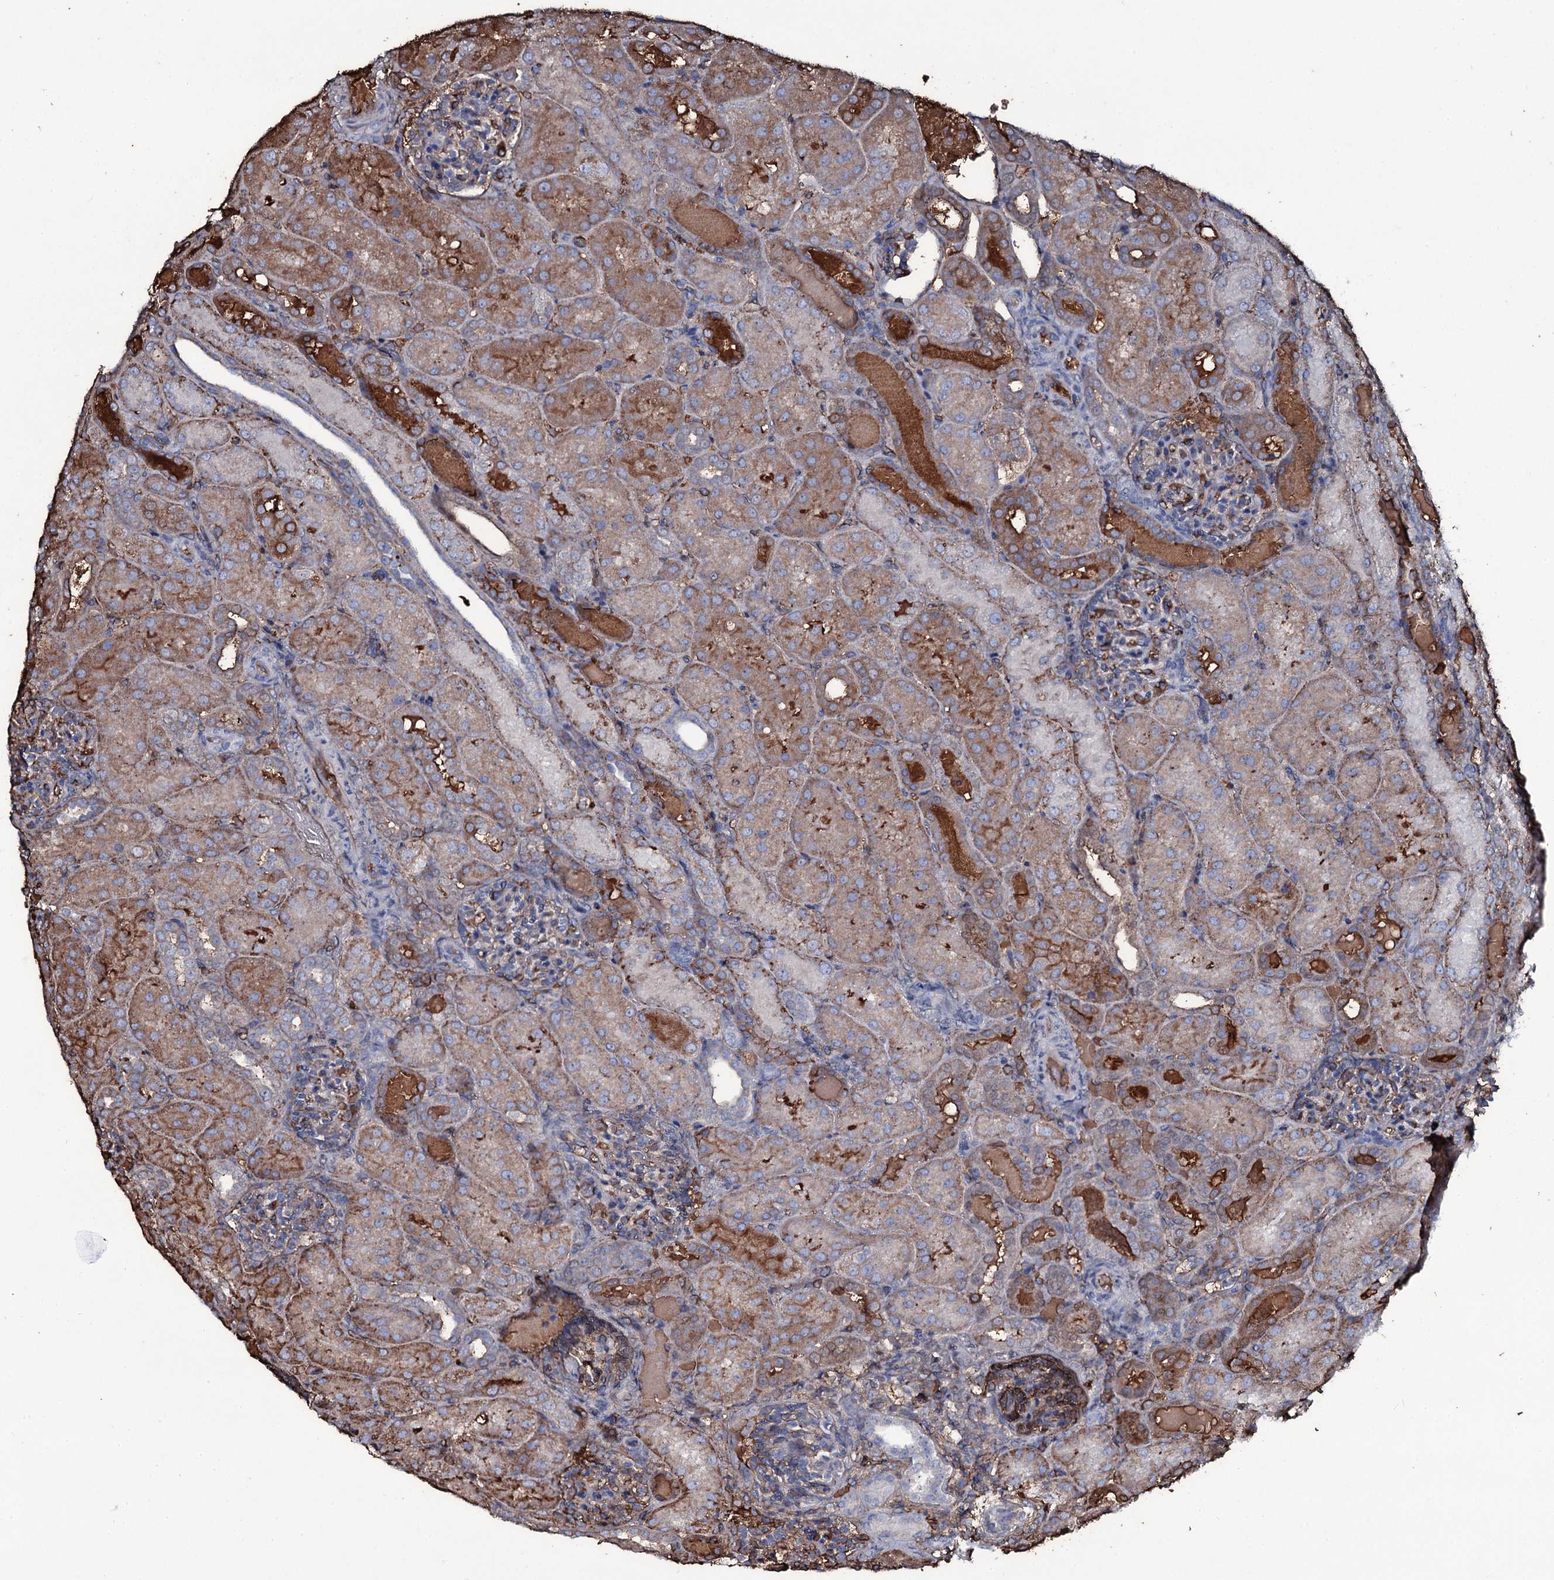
{"staining": {"intensity": "negative", "quantity": "none", "location": "none"}, "tissue": "kidney", "cell_type": "Cells in glomeruli", "image_type": "normal", "snomed": [{"axis": "morphology", "description": "Normal tissue, NOS"}, {"axis": "topography", "description": "Kidney"}], "caption": "Cells in glomeruli show no significant expression in normal kidney. The staining is performed using DAB (3,3'-diaminobenzidine) brown chromogen with nuclei counter-stained in using hematoxylin.", "gene": "EDN1", "patient": {"sex": "male", "age": 1}}